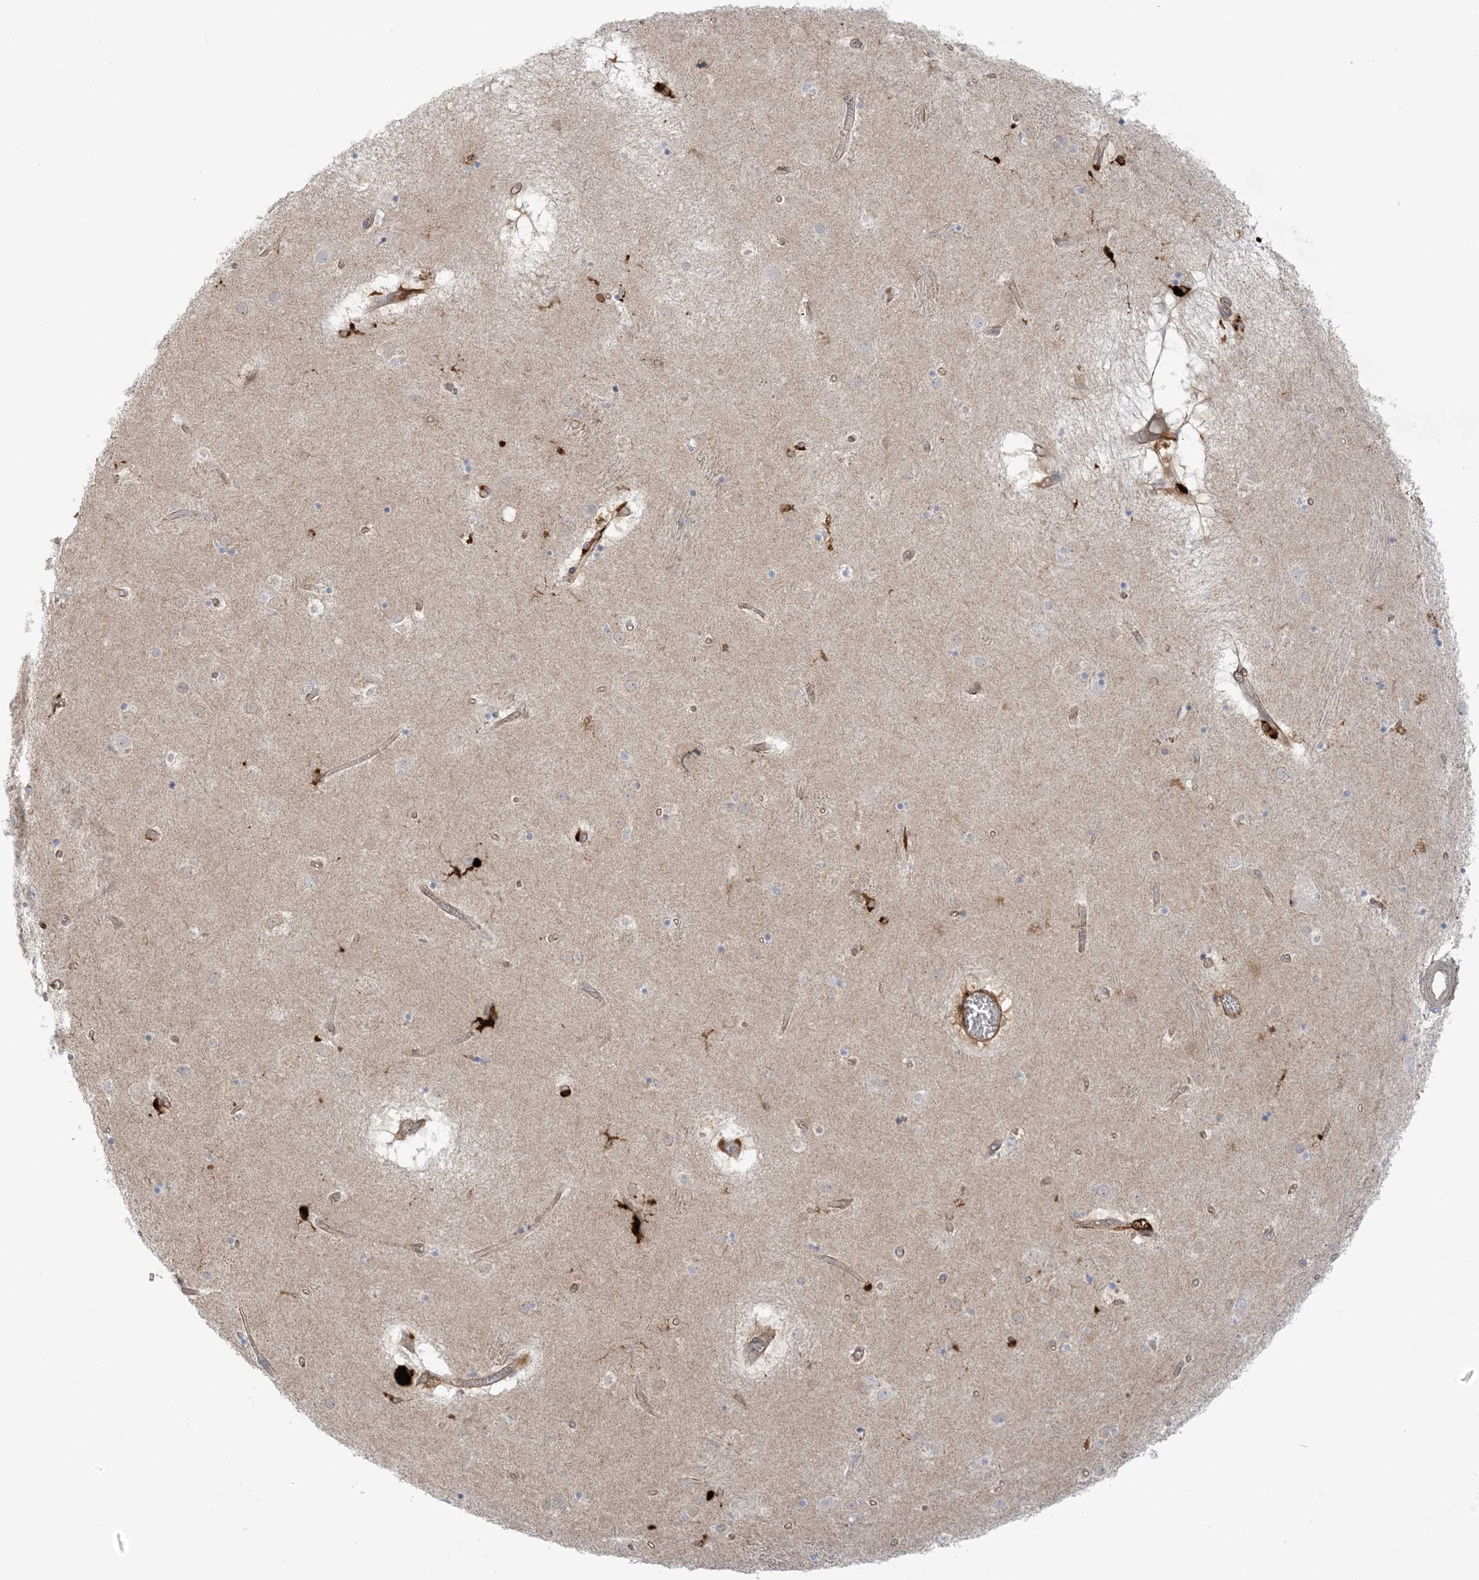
{"staining": {"intensity": "moderate", "quantity": "<25%", "location": "cytoplasmic/membranous"}, "tissue": "caudate", "cell_type": "Glial cells", "image_type": "normal", "snomed": [{"axis": "morphology", "description": "Normal tissue, NOS"}, {"axis": "topography", "description": "Lateral ventricle wall"}], "caption": "Glial cells reveal low levels of moderate cytoplasmic/membranous staining in about <25% of cells in benign human caudate.", "gene": "ICMT", "patient": {"sex": "male", "age": 70}}